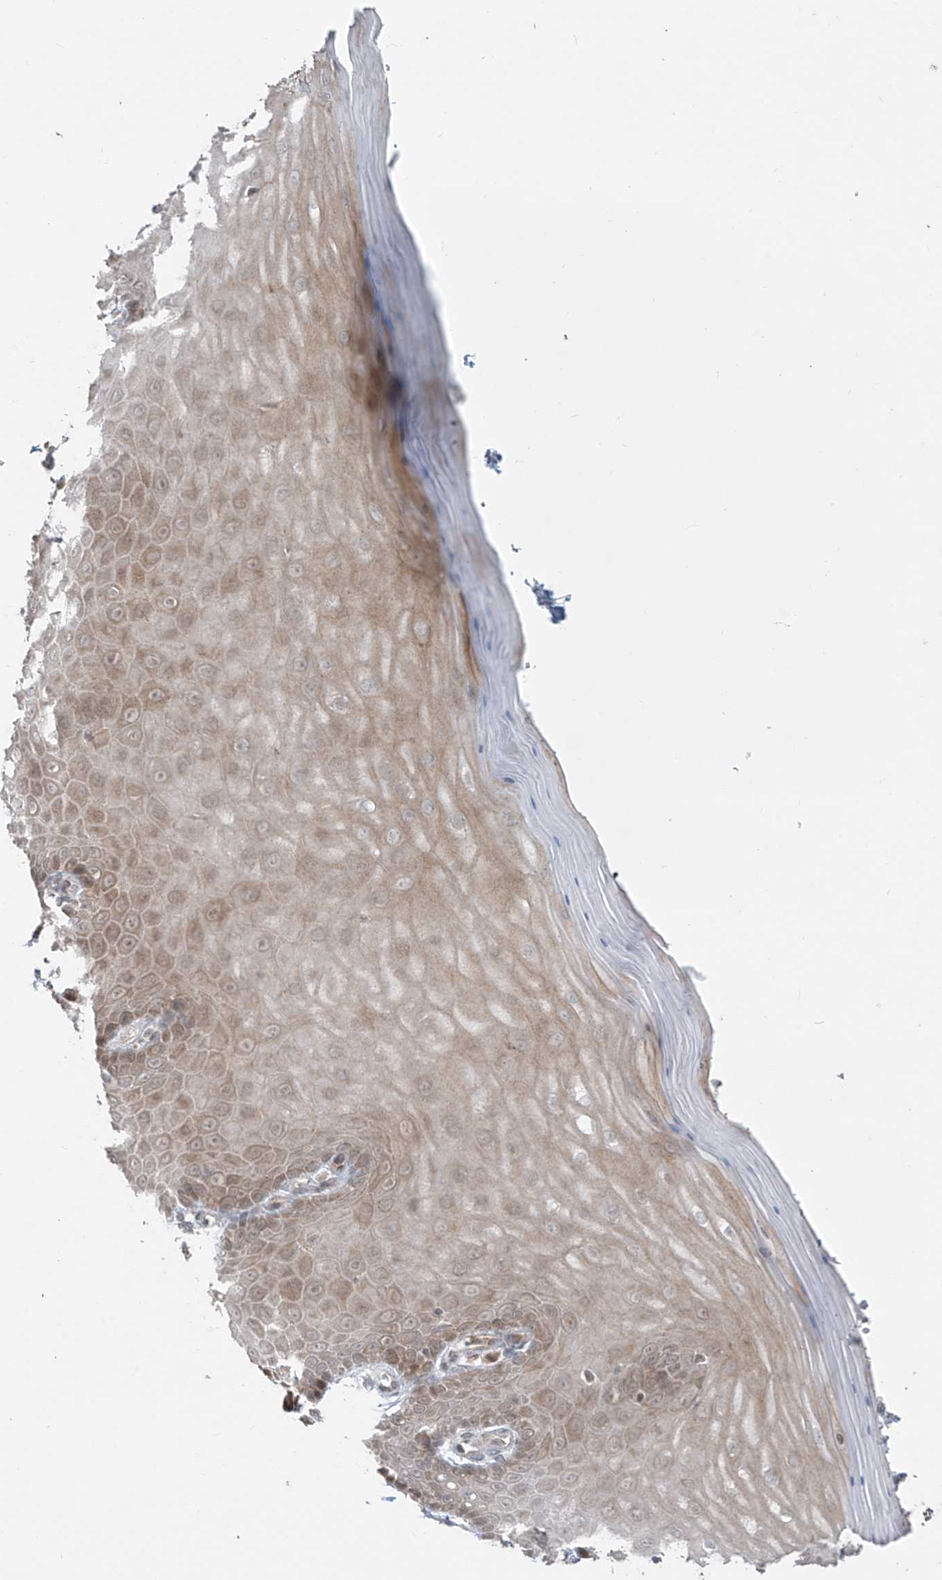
{"staining": {"intensity": "moderate", "quantity": ">75%", "location": "cytoplasmic/membranous"}, "tissue": "cervix", "cell_type": "Glandular cells", "image_type": "normal", "snomed": [{"axis": "morphology", "description": "Normal tissue, NOS"}, {"axis": "topography", "description": "Cervix"}], "caption": "About >75% of glandular cells in unremarkable cervix reveal moderate cytoplasmic/membranous protein positivity as visualized by brown immunohistochemical staining.", "gene": "PPAT", "patient": {"sex": "female", "age": 55}}